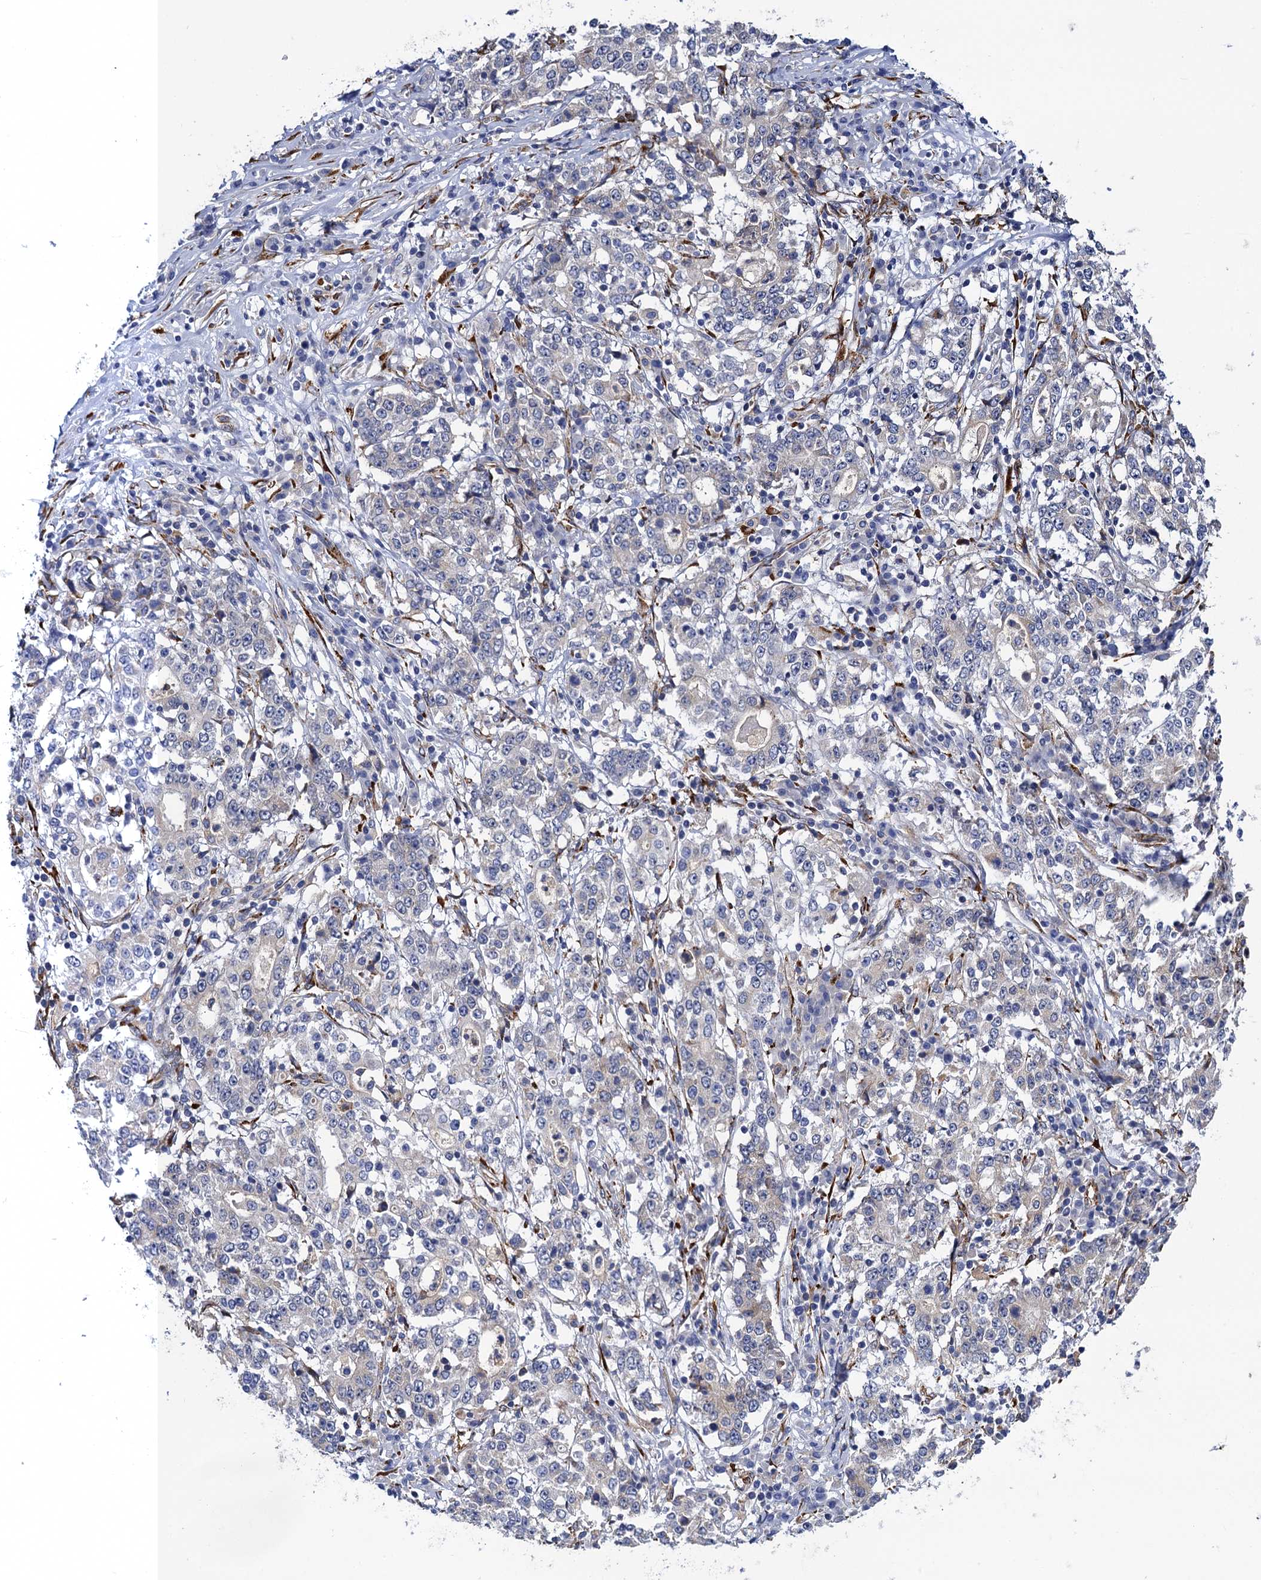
{"staining": {"intensity": "negative", "quantity": "none", "location": "none"}, "tissue": "stomach cancer", "cell_type": "Tumor cells", "image_type": "cancer", "snomed": [{"axis": "morphology", "description": "Adenocarcinoma, NOS"}, {"axis": "topography", "description": "Stomach"}], "caption": "Immunohistochemistry photomicrograph of human stomach adenocarcinoma stained for a protein (brown), which demonstrates no staining in tumor cells. The staining is performed using DAB brown chromogen with nuclei counter-stained in using hematoxylin.", "gene": "POGLUT3", "patient": {"sex": "male", "age": 59}}